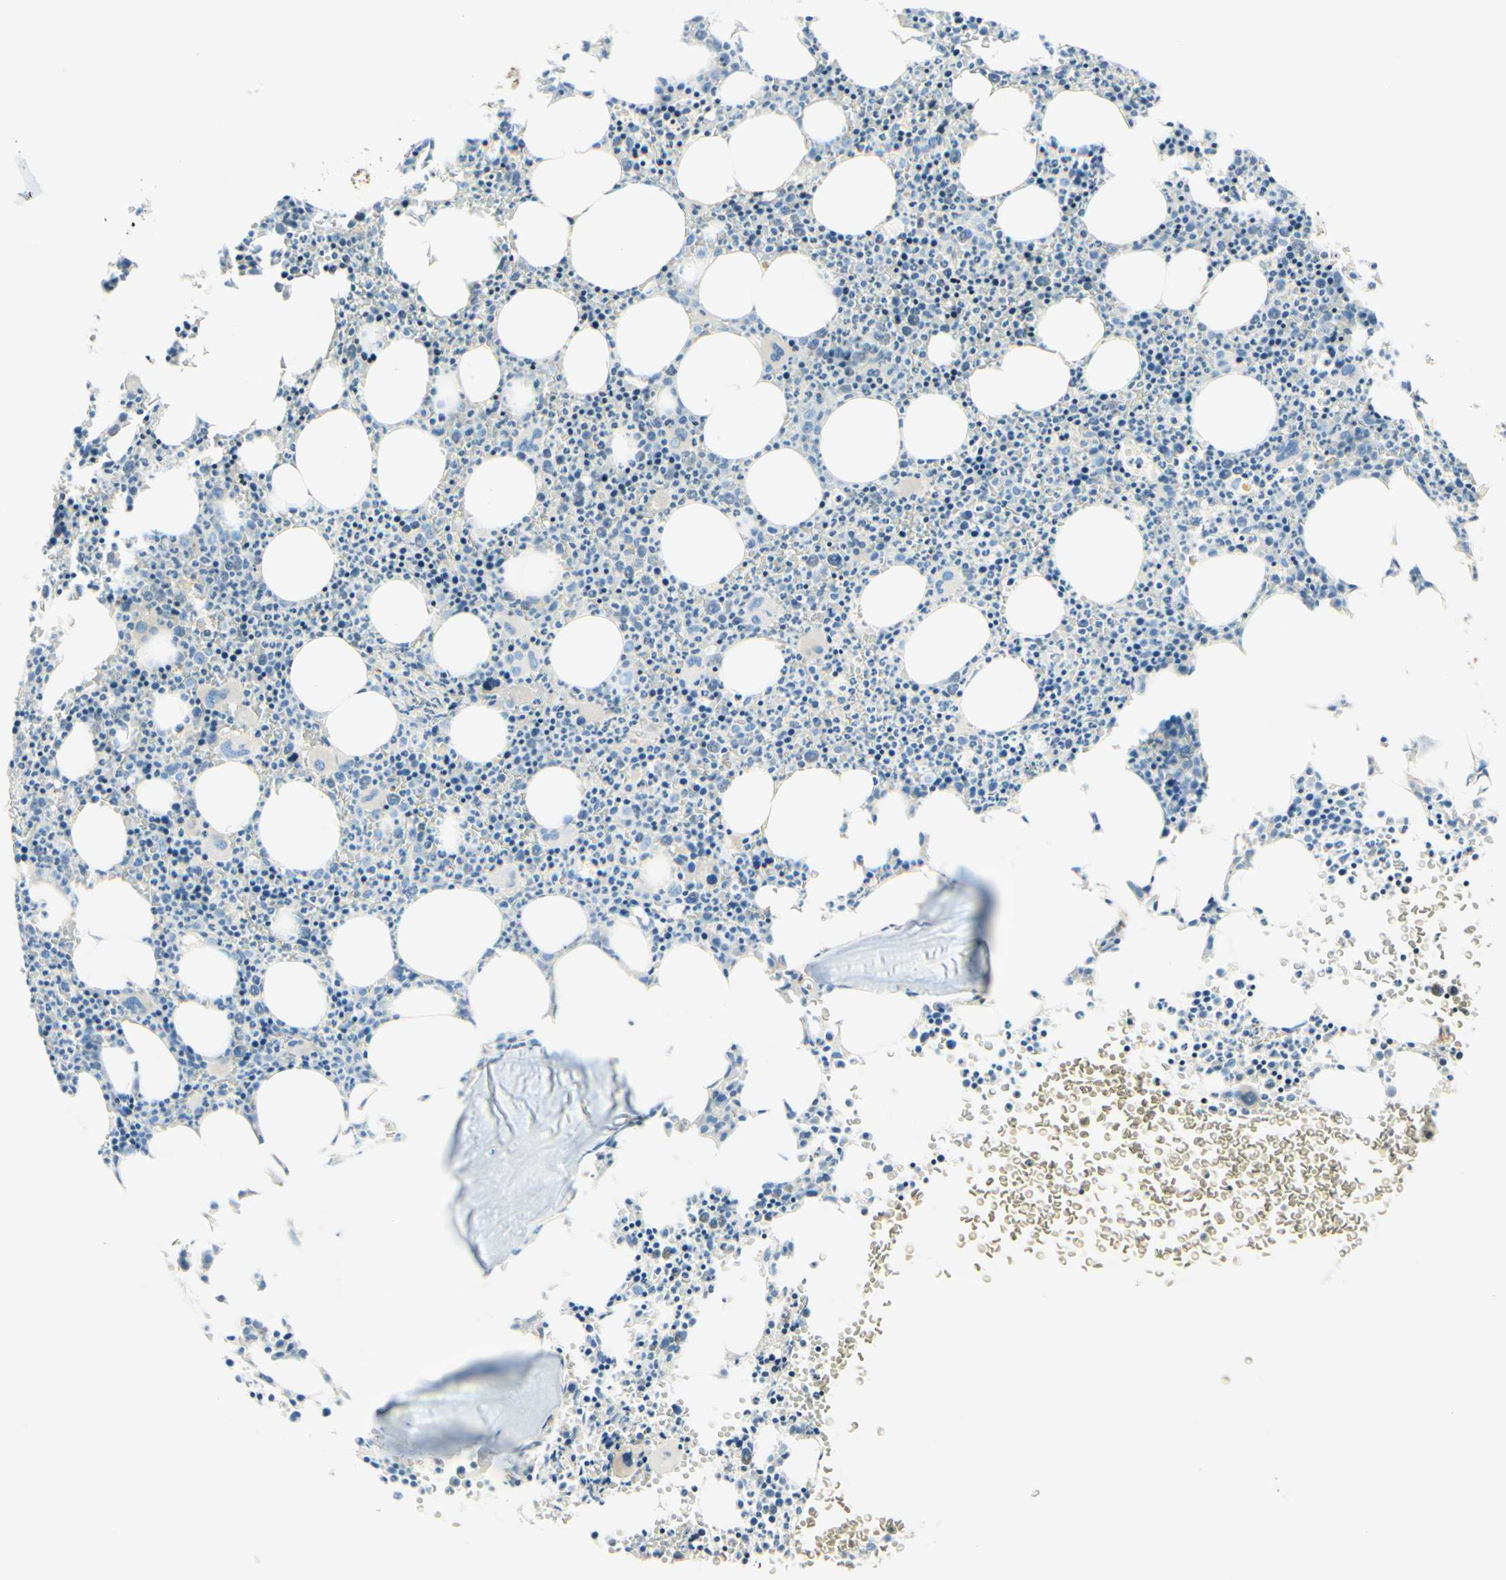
{"staining": {"intensity": "negative", "quantity": "none", "location": "none"}, "tissue": "bone marrow", "cell_type": "Hematopoietic cells", "image_type": "normal", "snomed": [{"axis": "morphology", "description": "Normal tissue, NOS"}, {"axis": "morphology", "description": "Inflammation, NOS"}, {"axis": "topography", "description": "Bone marrow"}], "caption": "The immunohistochemistry (IHC) histopathology image has no significant expression in hematopoietic cells of bone marrow. Brightfield microscopy of IHC stained with DAB (brown) and hematoxylin (blue), captured at high magnification.", "gene": "ALCAM", "patient": {"sex": "female", "age": 61}}